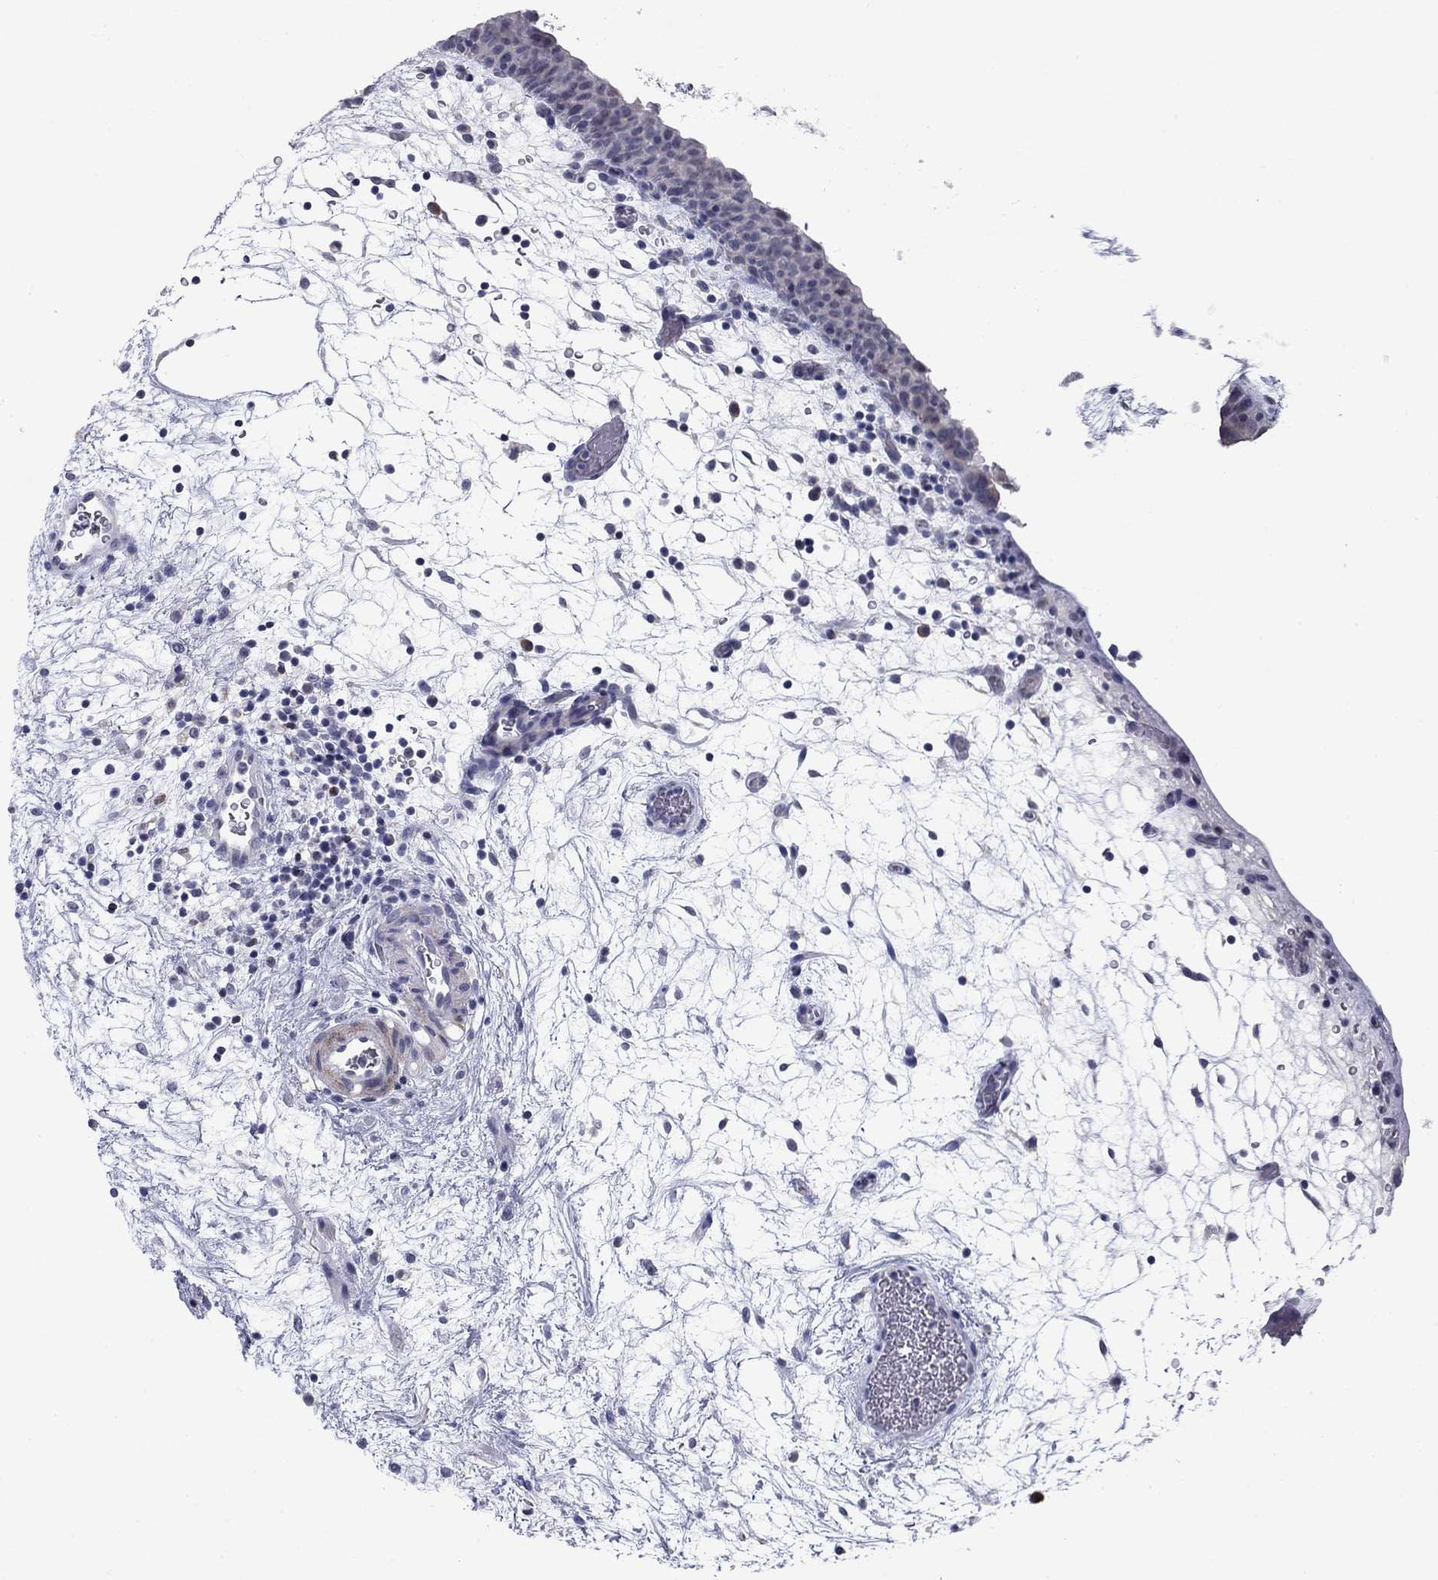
{"staining": {"intensity": "negative", "quantity": "none", "location": "none"}, "tissue": "urinary bladder", "cell_type": "Urothelial cells", "image_type": "normal", "snomed": [{"axis": "morphology", "description": "Normal tissue, NOS"}, {"axis": "topography", "description": "Urinary bladder"}], "caption": "This is an immunohistochemistry photomicrograph of normal human urinary bladder. There is no expression in urothelial cells.", "gene": "NTRK2", "patient": {"sex": "male", "age": 37}}